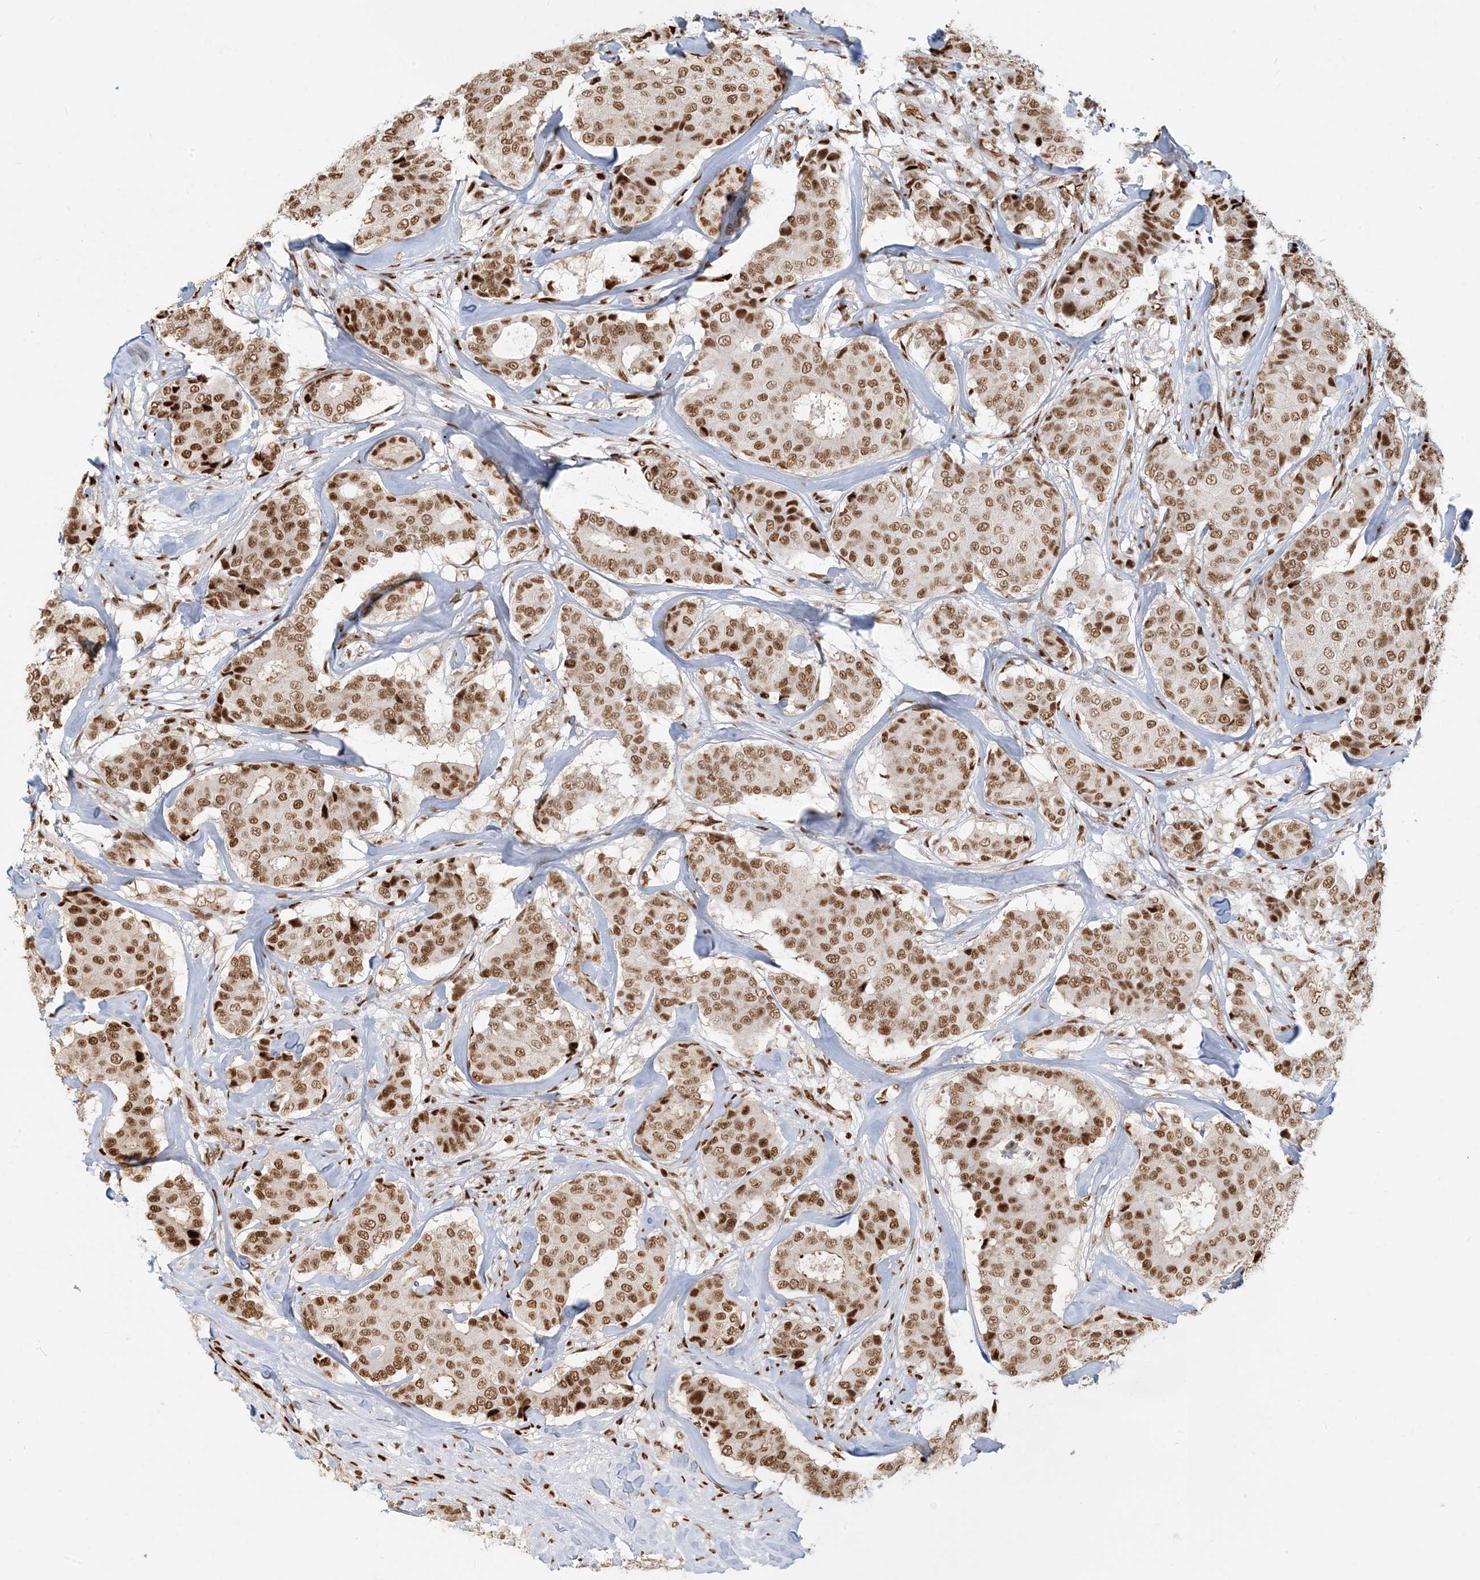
{"staining": {"intensity": "moderate", "quantity": ">75%", "location": "nuclear"}, "tissue": "breast cancer", "cell_type": "Tumor cells", "image_type": "cancer", "snomed": [{"axis": "morphology", "description": "Duct carcinoma"}, {"axis": "topography", "description": "Breast"}], "caption": "Immunohistochemical staining of infiltrating ductal carcinoma (breast) shows medium levels of moderate nuclear protein staining in approximately >75% of tumor cells.", "gene": "CKS2", "patient": {"sex": "female", "age": 75}}